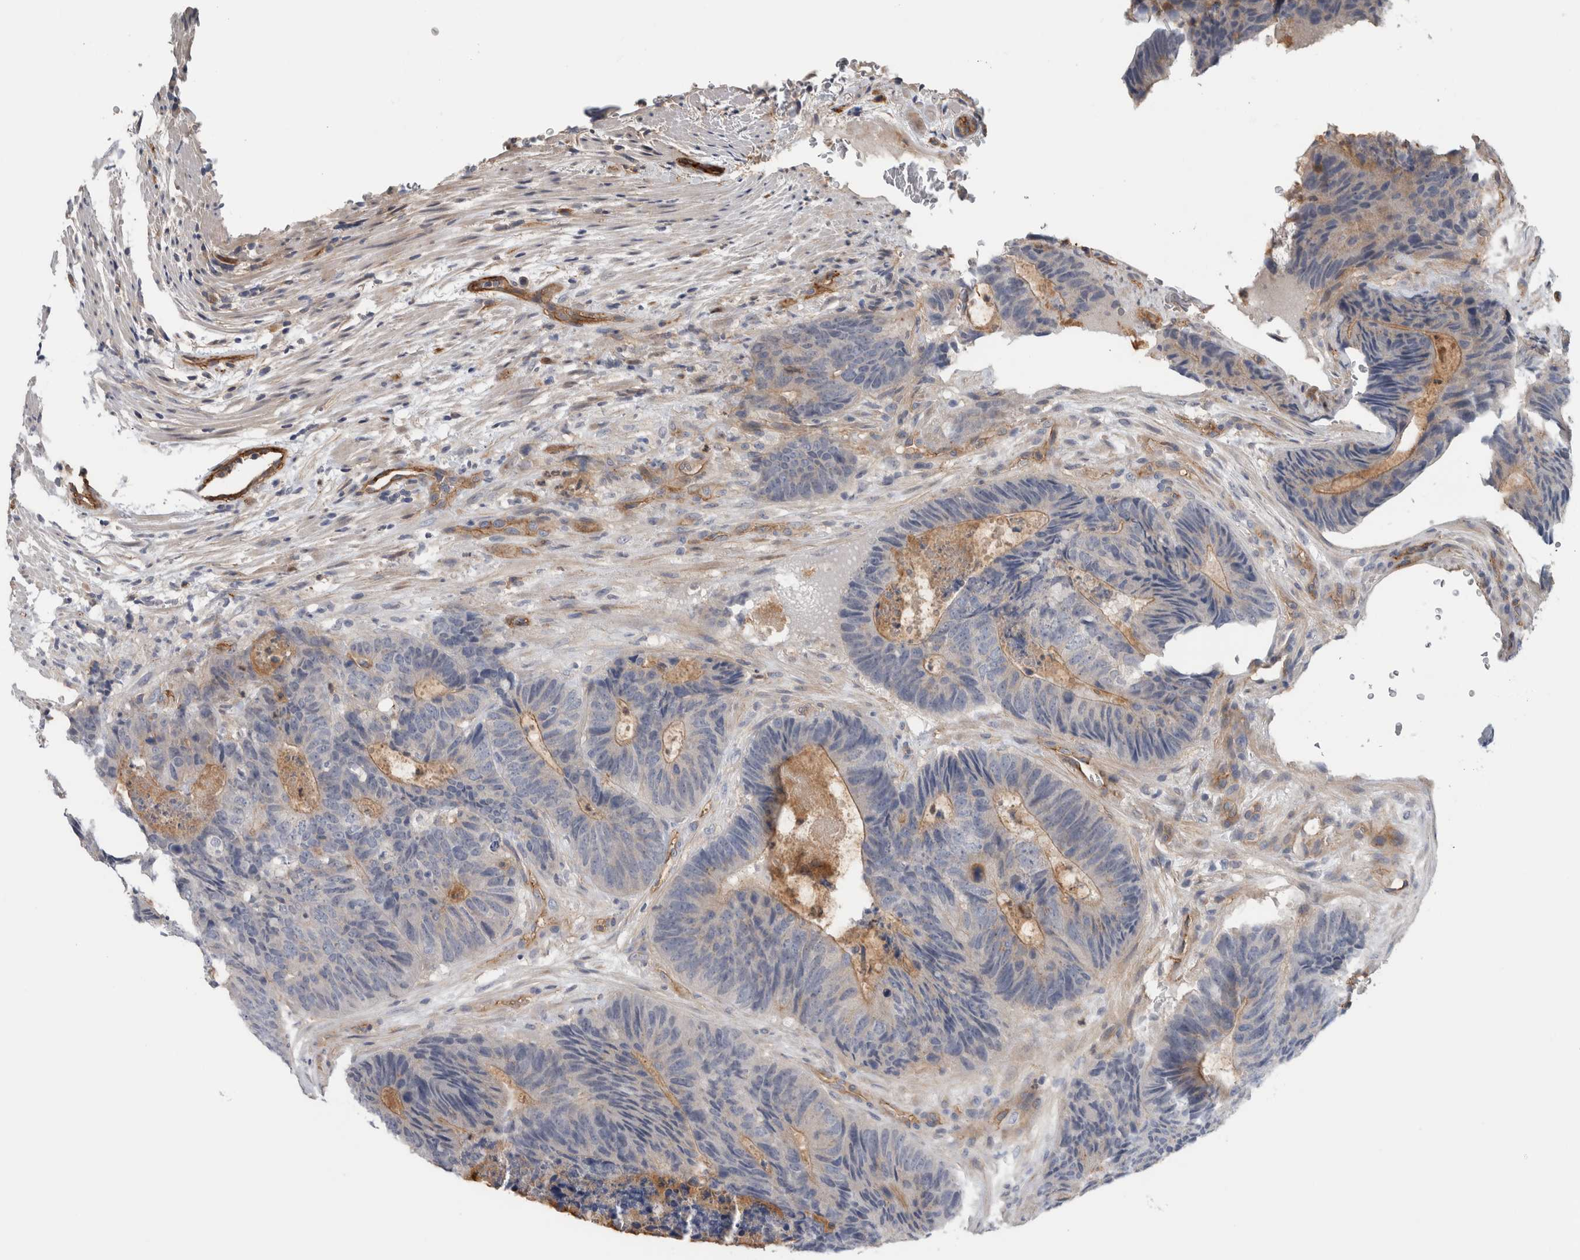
{"staining": {"intensity": "weak", "quantity": "25%-75%", "location": "cytoplasmic/membranous"}, "tissue": "colorectal cancer", "cell_type": "Tumor cells", "image_type": "cancer", "snomed": [{"axis": "morphology", "description": "Adenocarcinoma, NOS"}, {"axis": "topography", "description": "Colon"}], "caption": "Immunohistochemical staining of colorectal cancer (adenocarcinoma) reveals low levels of weak cytoplasmic/membranous protein positivity in approximately 25%-75% of tumor cells.", "gene": "CD59", "patient": {"sex": "male", "age": 56}}